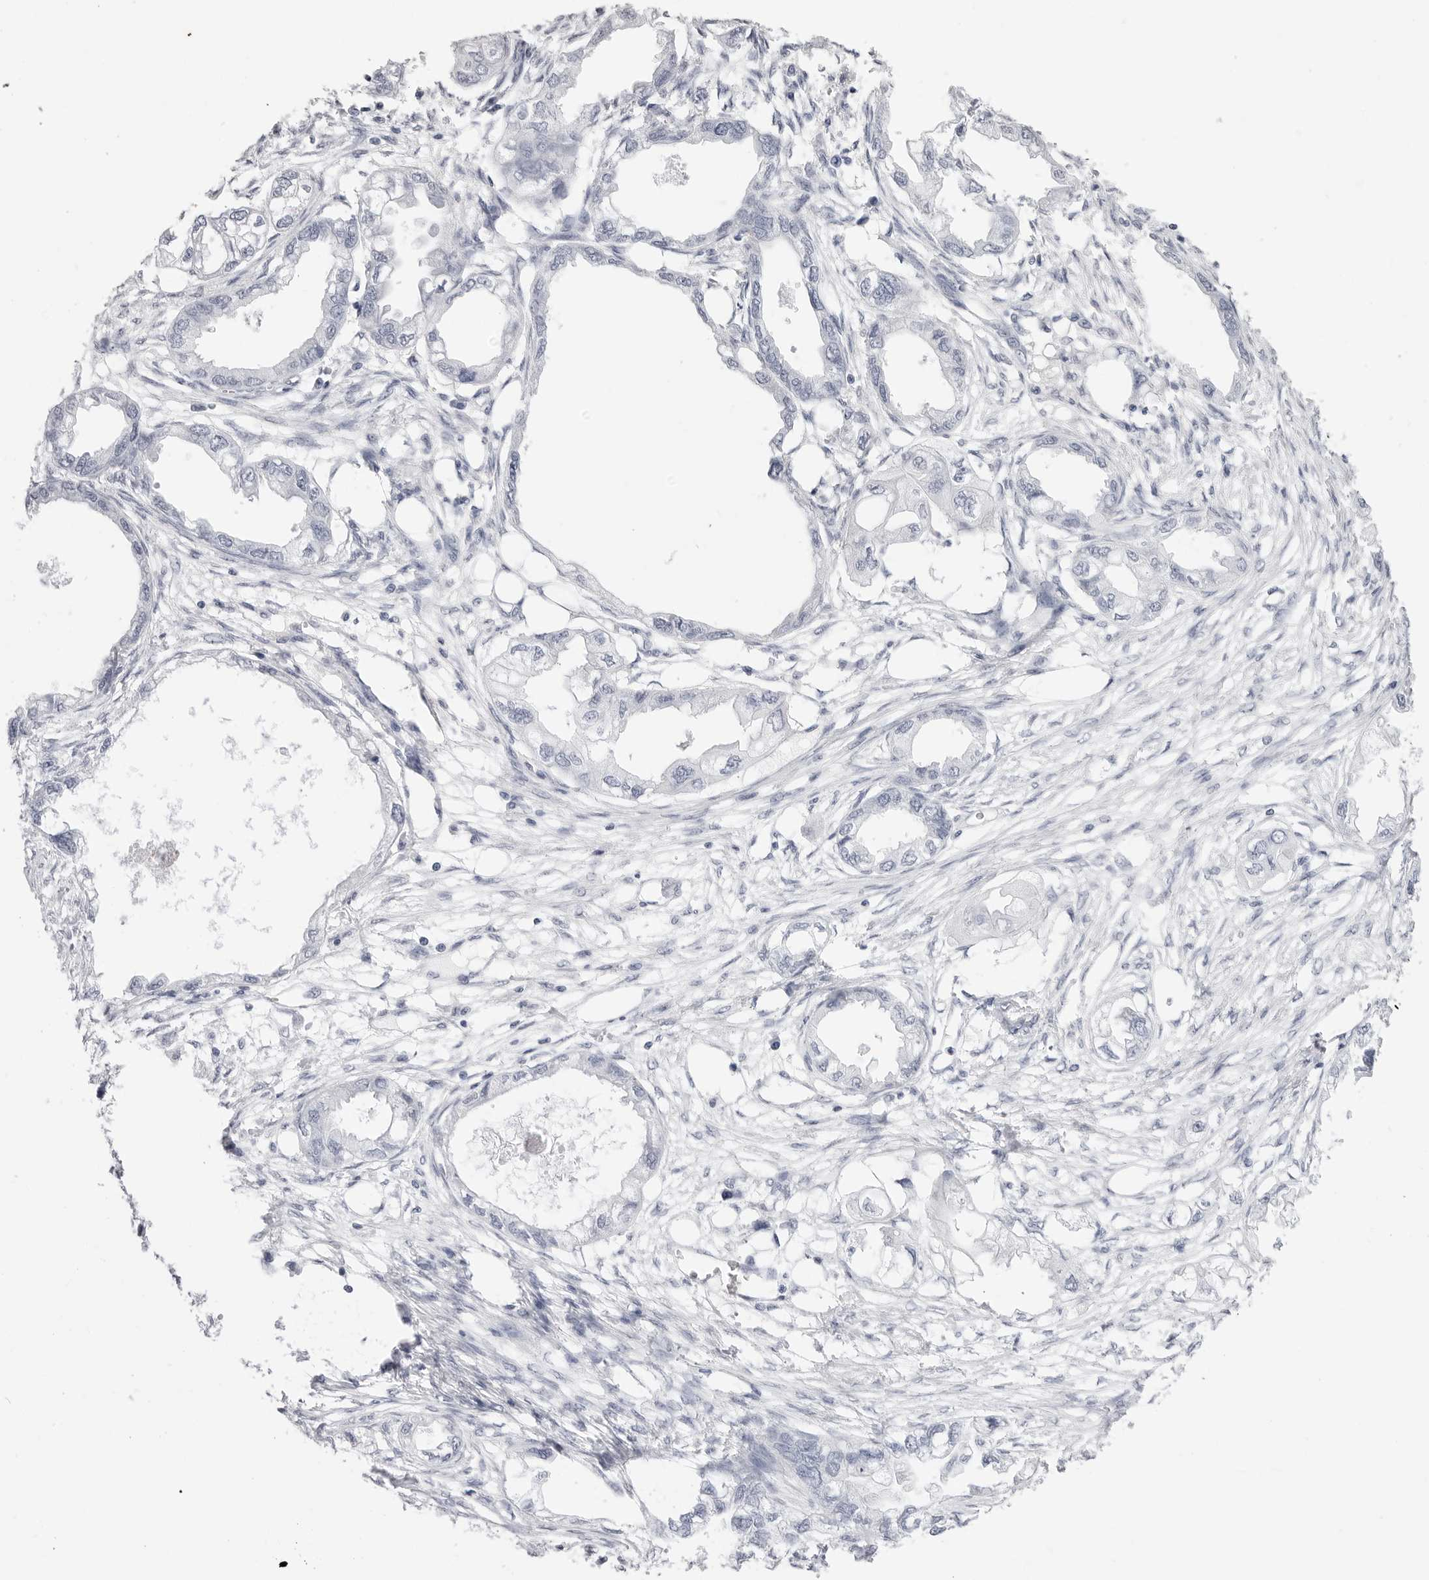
{"staining": {"intensity": "negative", "quantity": "none", "location": "none"}, "tissue": "endometrial cancer", "cell_type": "Tumor cells", "image_type": "cancer", "snomed": [{"axis": "morphology", "description": "Adenocarcinoma, NOS"}, {"axis": "morphology", "description": "Adenocarcinoma, metastatic, NOS"}, {"axis": "topography", "description": "Adipose tissue"}, {"axis": "topography", "description": "Endometrium"}], "caption": "This photomicrograph is of adenocarcinoma (endometrial) stained with immunohistochemistry to label a protein in brown with the nuclei are counter-stained blue. There is no staining in tumor cells. Brightfield microscopy of immunohistochemistry (IHC) stained with DAB (3,3'-diaminobenzidine) (brown) and hematoxylin (blue), captured at high magnification.", "gene": "TSSK1B", "patient": {"sex": "female", "age": 67}}